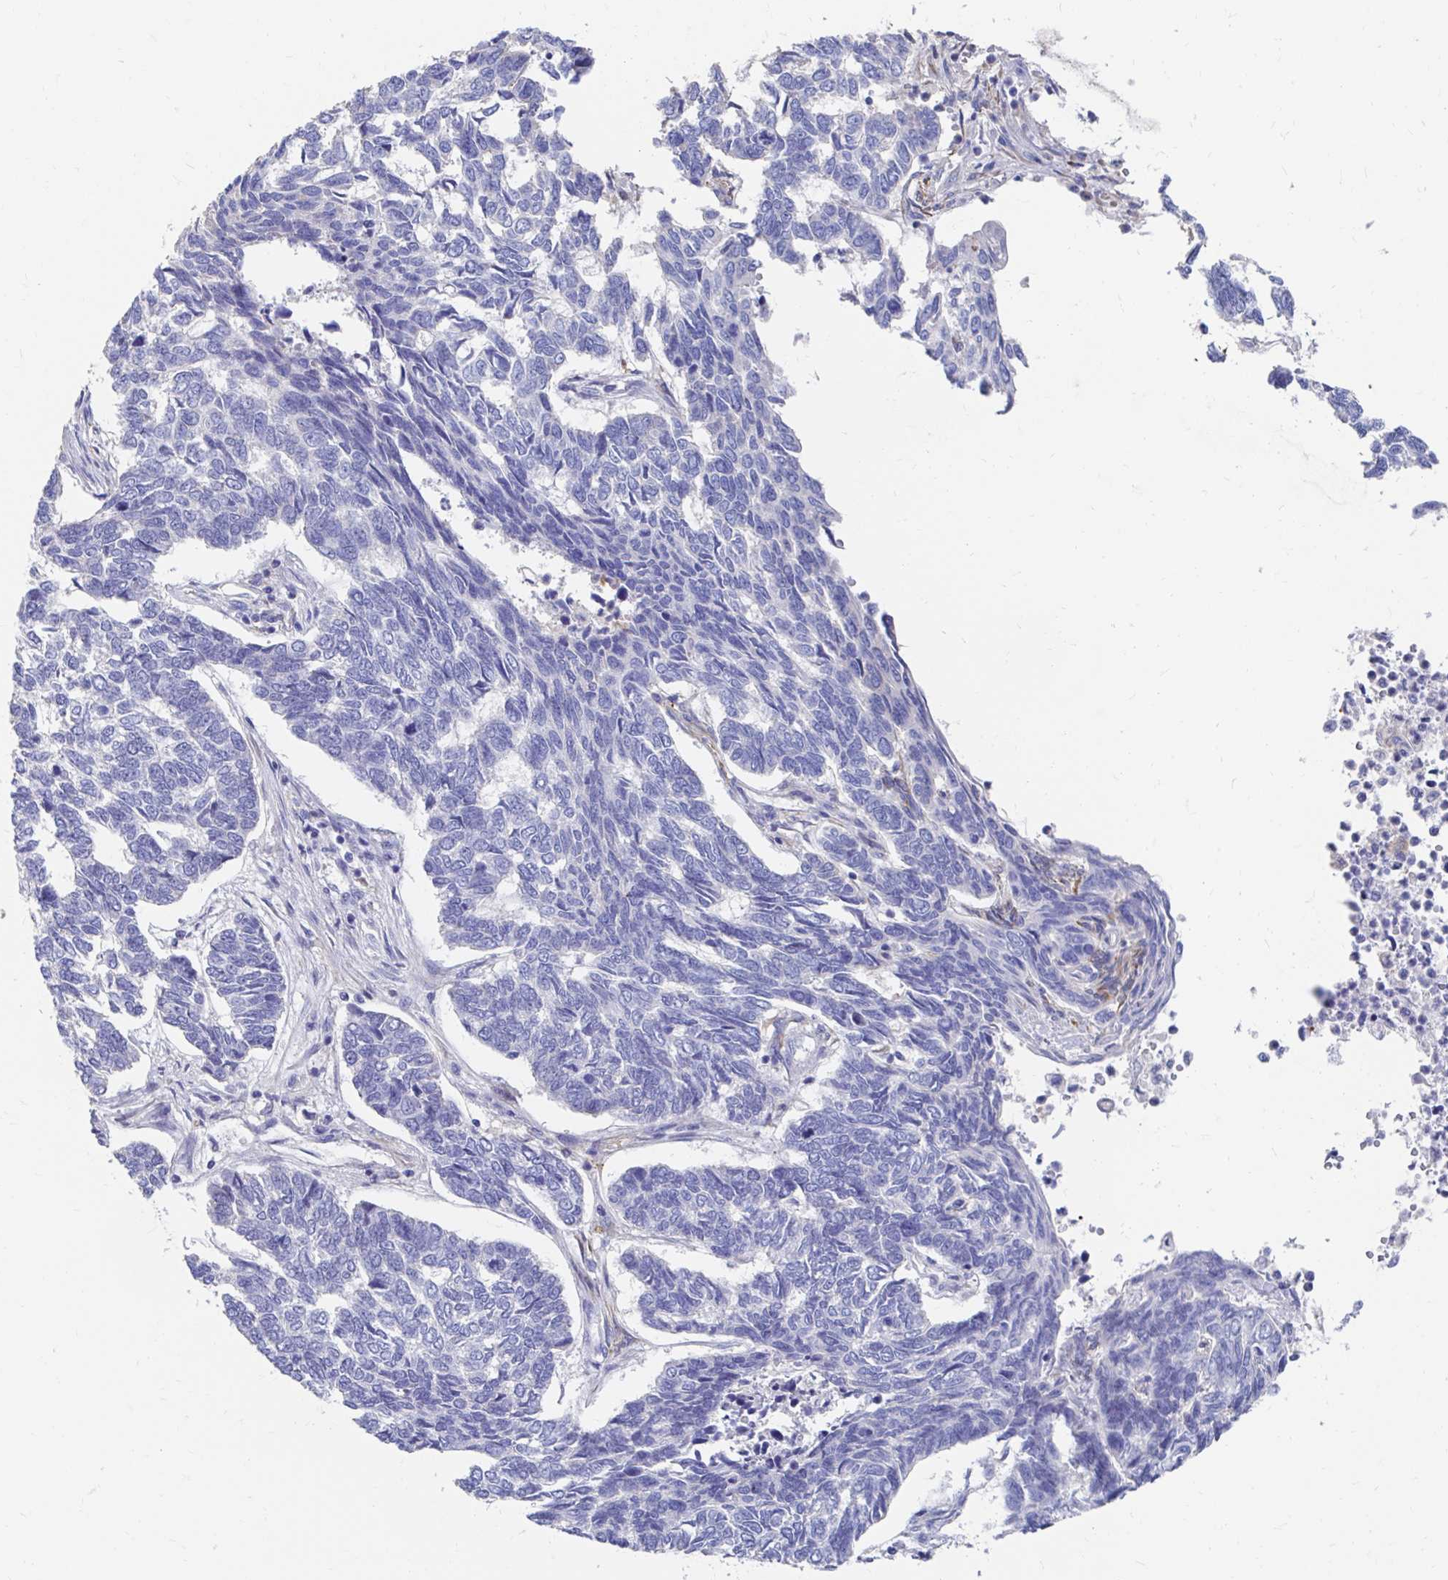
{"staining": {"intensity": "negative", "quantity": "none", "location": "none"}, "tissue": "skin cancer", "cell_type": "Tumor cells", "image_type": "cancer", "snomed": [{"axis": "morphology", "description": "Basal cell carcinoma"}, {"axis": "topography", "description": "Skin"}], "caption": "Immunohistochemistry photomicrograph of human skin cancer (basal cell carcinoma) stained for a protein (brown), which exhibits no staining in tumor cells.", "gene": "LAMC3", "patient": {"sex": "female", "age": 65}}